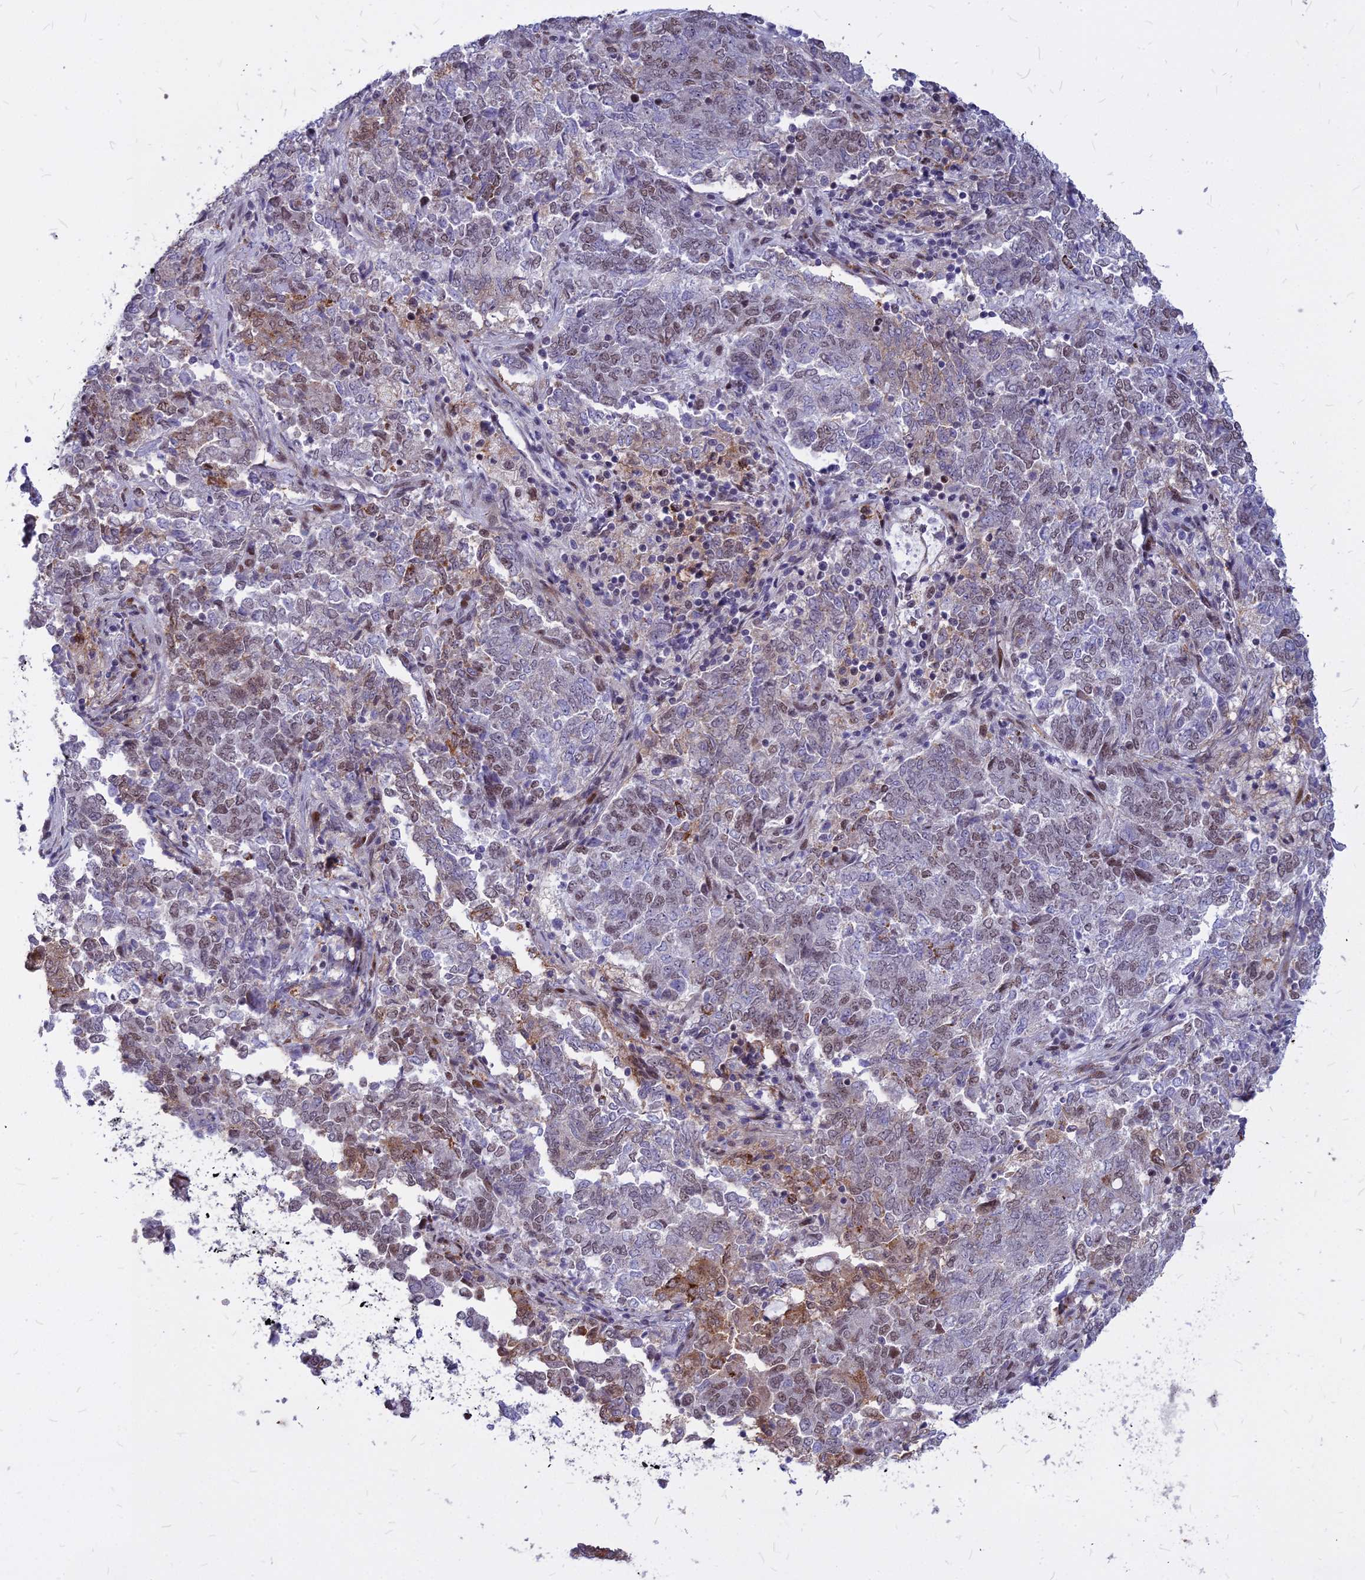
{"staining": {"intensity": "weak", "quantity": "25%-75%", "location": "nuclear"}, "tissue": "endometrial cancer", "cell_type": "Tumor cells", "image_type": "cancer", "snomed": [{"axis": "morphology", "description": "Adenocarcinoma, NOS"}, {"axis": "topography", "description": "Endometrium"}], "caption": "DAB immunohistochemical staining of endometrial cancer reveals weak nuclear protein staining in about 25%-75% of tumor cells. Using DAB (3,3'-diaminobenzidine) (brown) and hematoxylin (blue) stains, captured at high magnification using brightfield microscopy.", "gene": "ALG10", "patient": {"sex": "female", "age": 80}}